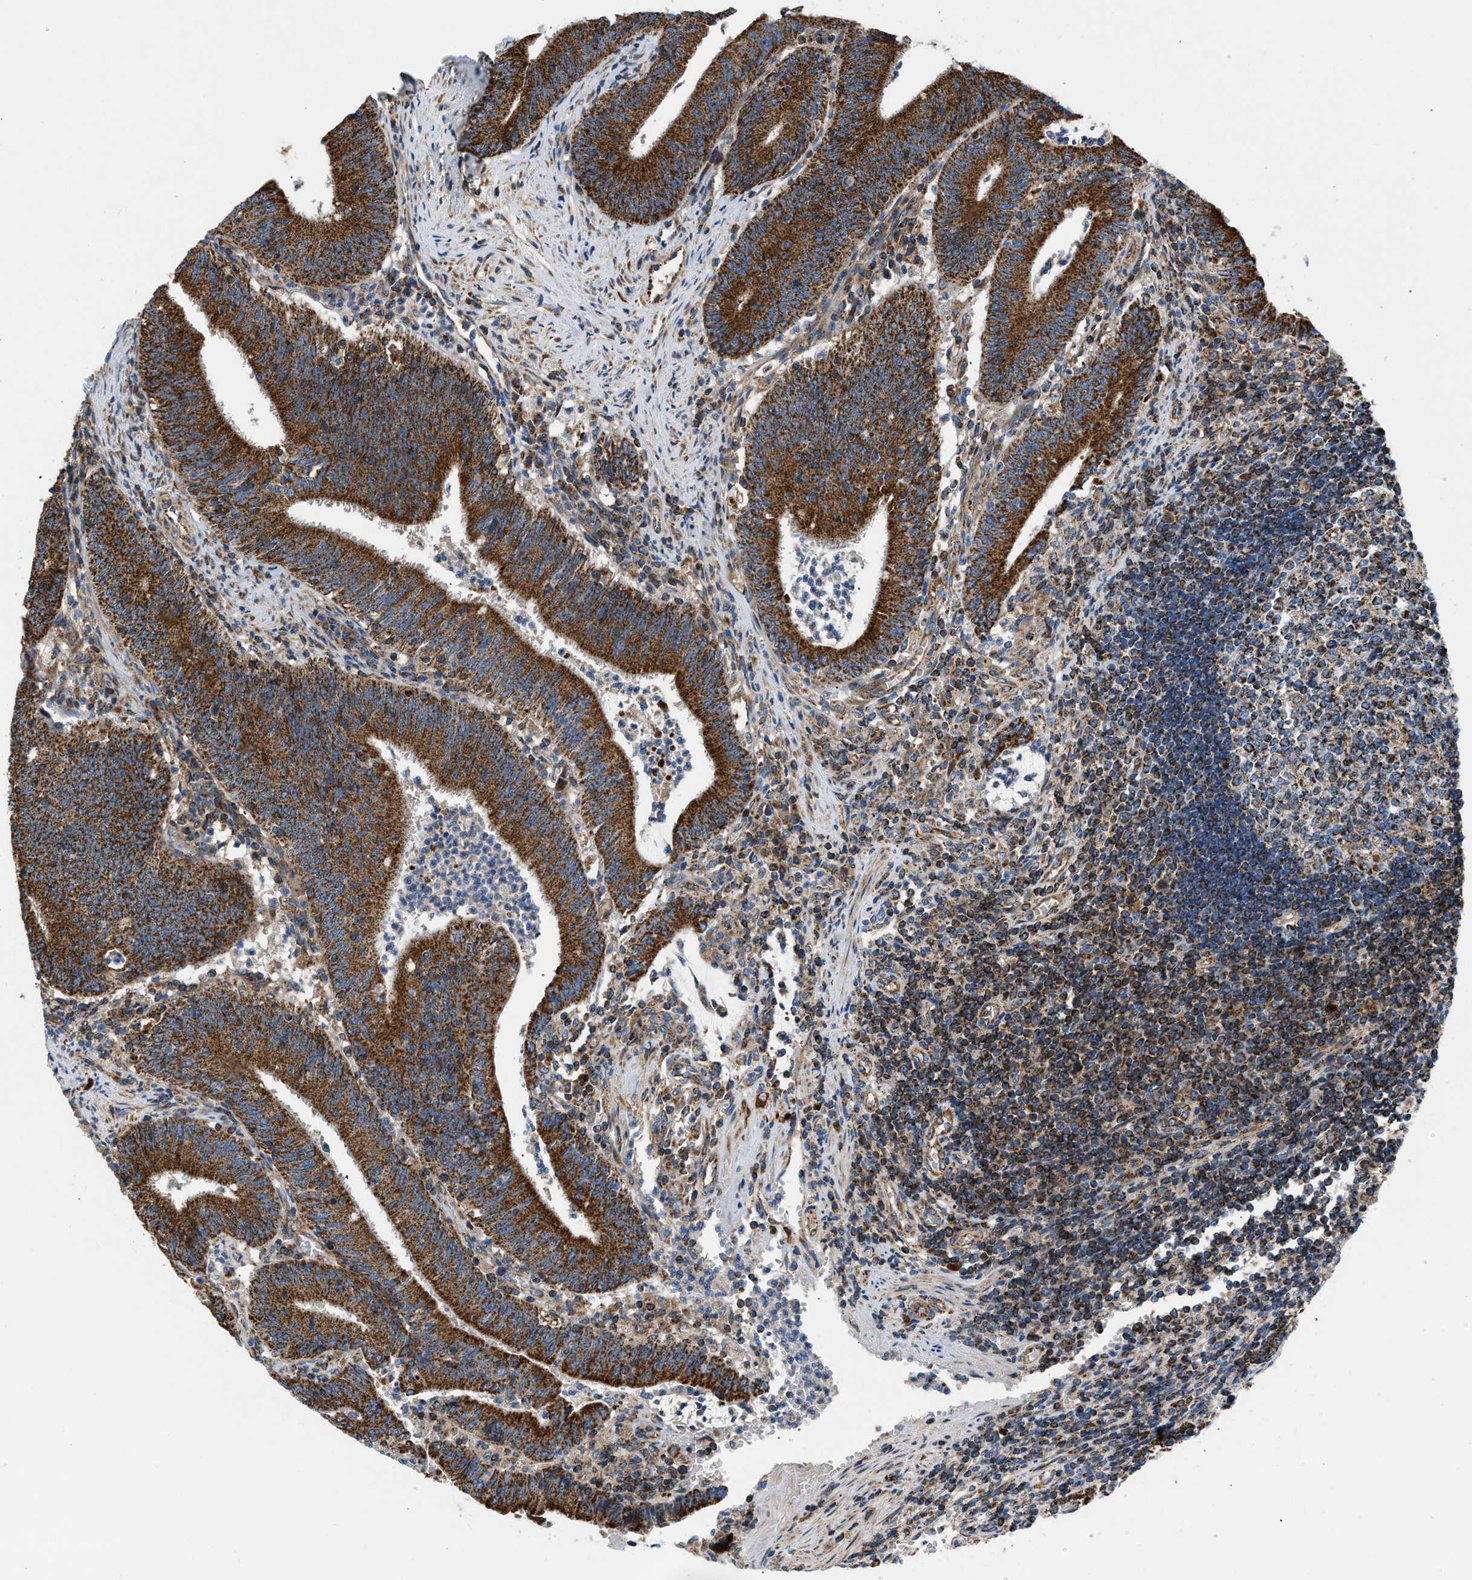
{"staining": {"intensity": "strong", "quantity": ">75%", "location": "cytoplasmic/membranous"}, "tissue": "colorectal cancer", "cell_type": "Tumor cells", "image_type": "cancer", "snomed": [{"axis": "morphology", "description": "Normal tissue, NOS"}, {"axis": "morphology", "description": "Adenocarcinoma, NOS"}, {"axis": "topography", "description": "Rectum"}], "caption": "Immunohistochemistry (IHC) micrograph of neoplastic tissue: colorectal cancer stained using IHC reveals high levels of strong protein expression localized specifically in the cytoplasmic/membranous of tumor cells, appearing as a cytoplasmic/membranous brown color.", "gene": "OPTN", "patient": {"sex": "female", "age": 66}}